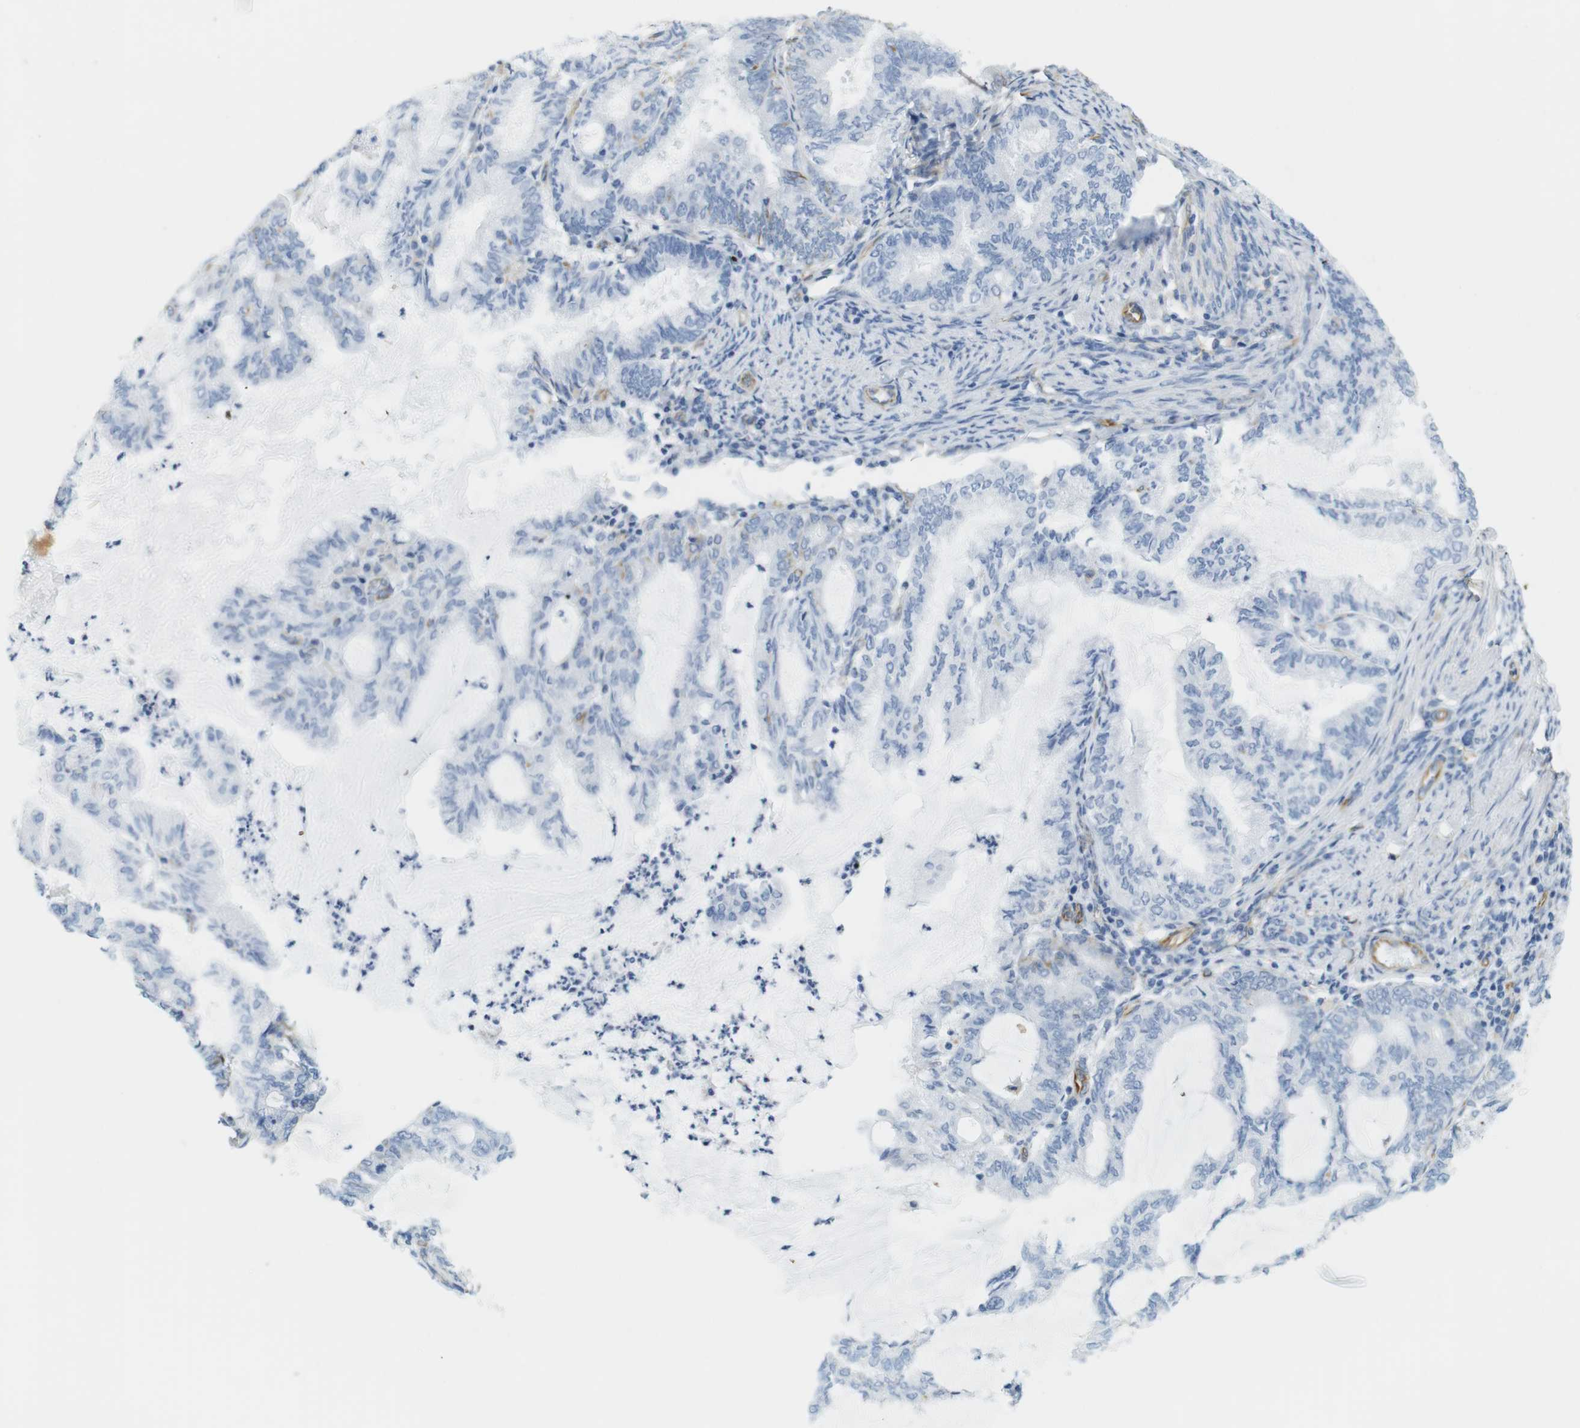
{"staining": {"intensity": "negative", "quantity": "none", "location": "none"}, "tissue": "endometrial cancer", "cell_type": "Tumor cells", "image_type": "cancer", "snomed": [{"axis": "morphology", "description": "Adenocarcinoma, NOS"}, {"axis": "topography", "description": "Endometrium"}], "caption": "Photomicrograph shows no significant protein staining in tumor cells of endometrial adenocarcinoma.", "gene": "MS4A10", "patient": {"sex": "female", "age": 86}}